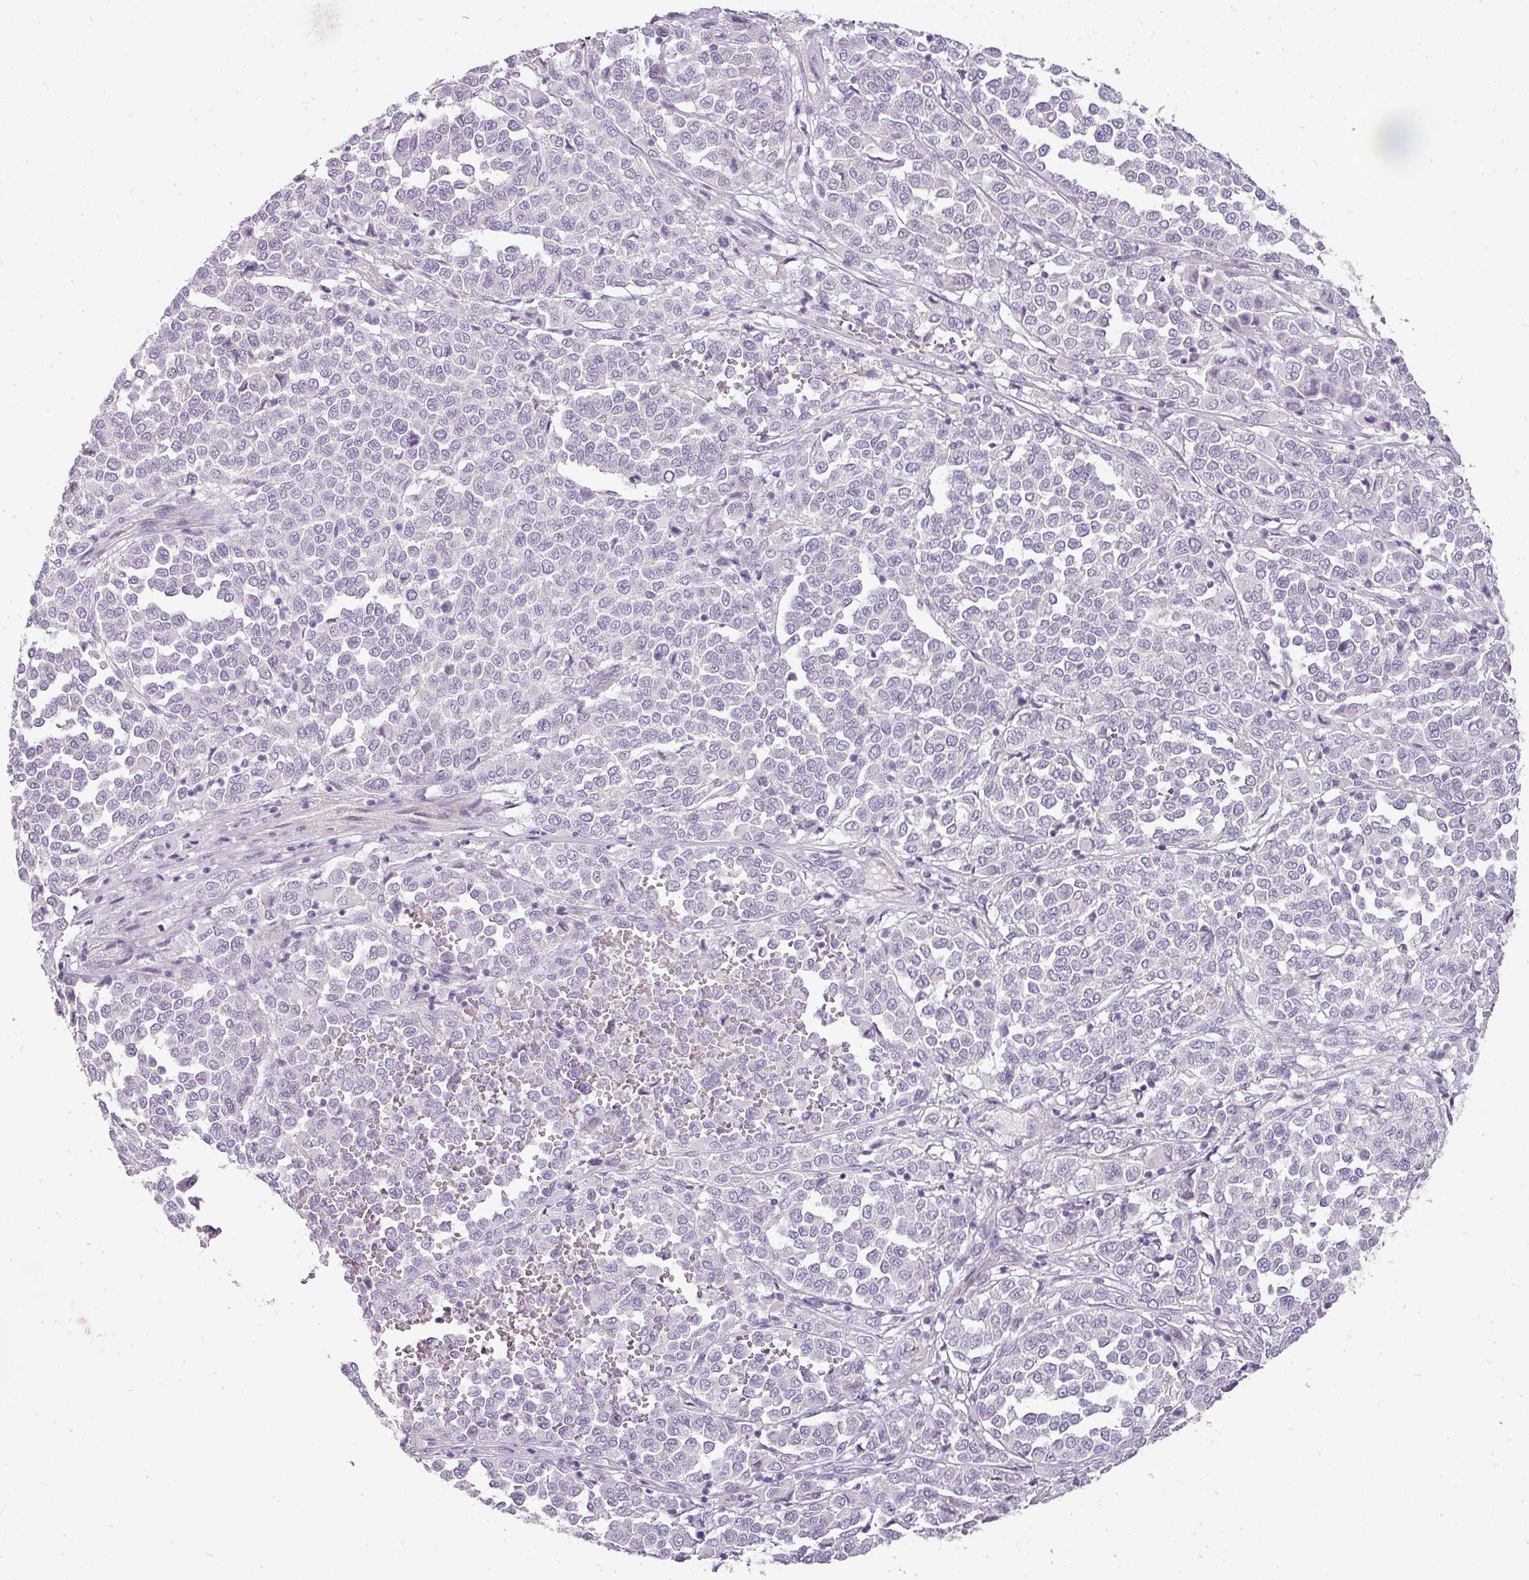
{"staining": {"intensity": "negative", "quantity": "none", "location": "none"}, "tissue": "melanoma", "cell_type": "Tumor cells", "image_type": "cancer", "snomed": [{"axis": "morphology", "description": "Malignant melanoma, Metastatic site"}, {"axis": "topography", "description": "Pancreas"}], "caption": "The immunohistochemistry (IHC) image has no significant expression in tumor cells of melanoma tissue.", "gene": "RAX2", "patient": {"sex": "female", "age": 30}}